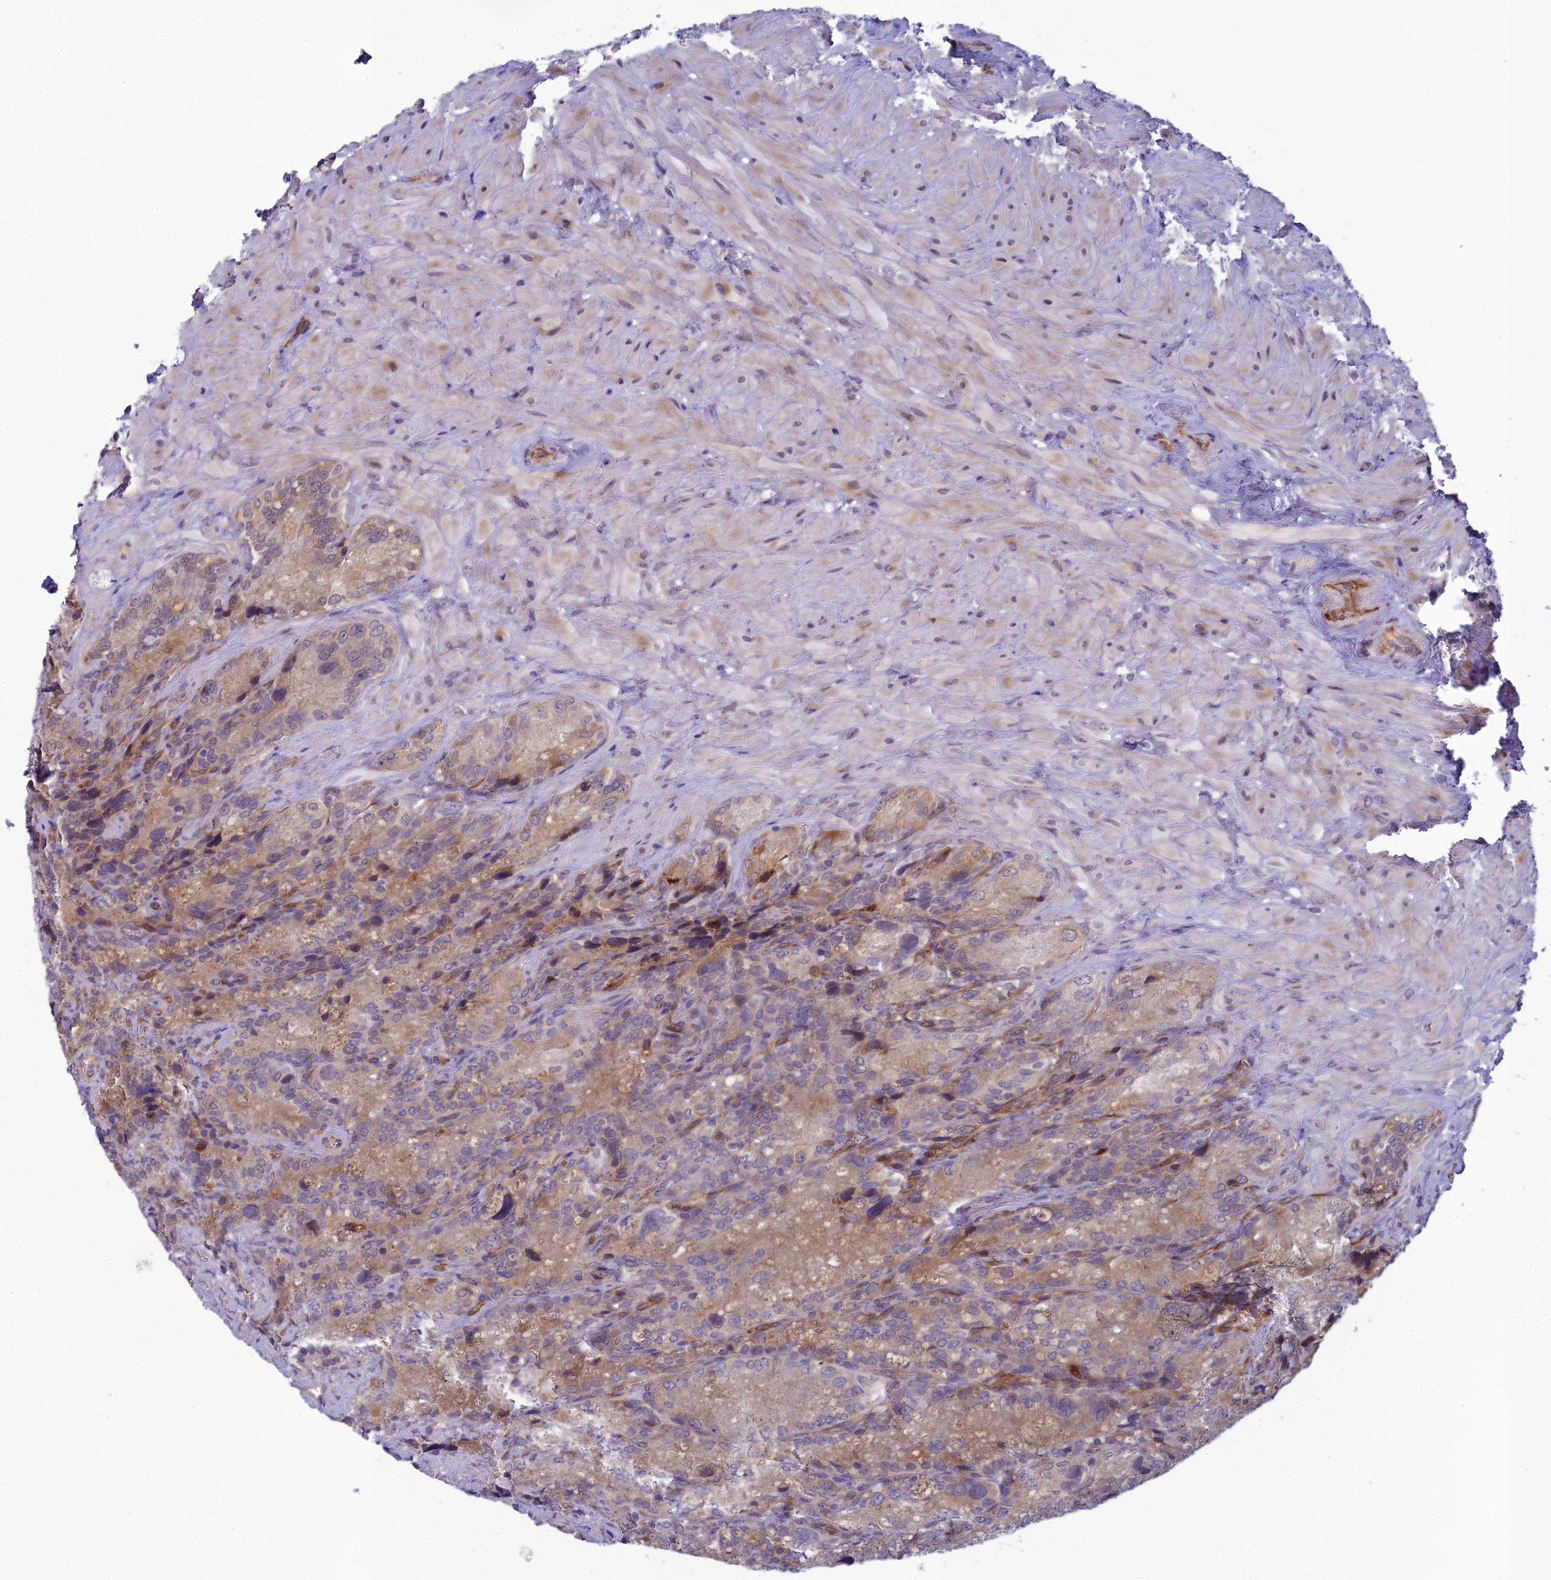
{"staining": {"intensity": "moderate", "quantity": "25%-75%", "location": "cytoplasmic/membranous,nuclear"}, "tissue": "seminal vesicle", "cell_type": "Glandular cells", "image_type": "normal", "snomed": [{"axis": "morphology", "description": "Normal tissue, NOS"}, {"axis": "topography", "description": "Seminal veicle"}], "caption": "An IHC photomicrograph of unremarkable tissue is shown. Protein staining in brown labels moderate cytoplasmic/membranous,nuclear positivity in seminal vesicle within glandular cells.", "gene": "RGL3", "patient": {"sex": "male", "age": 62}}